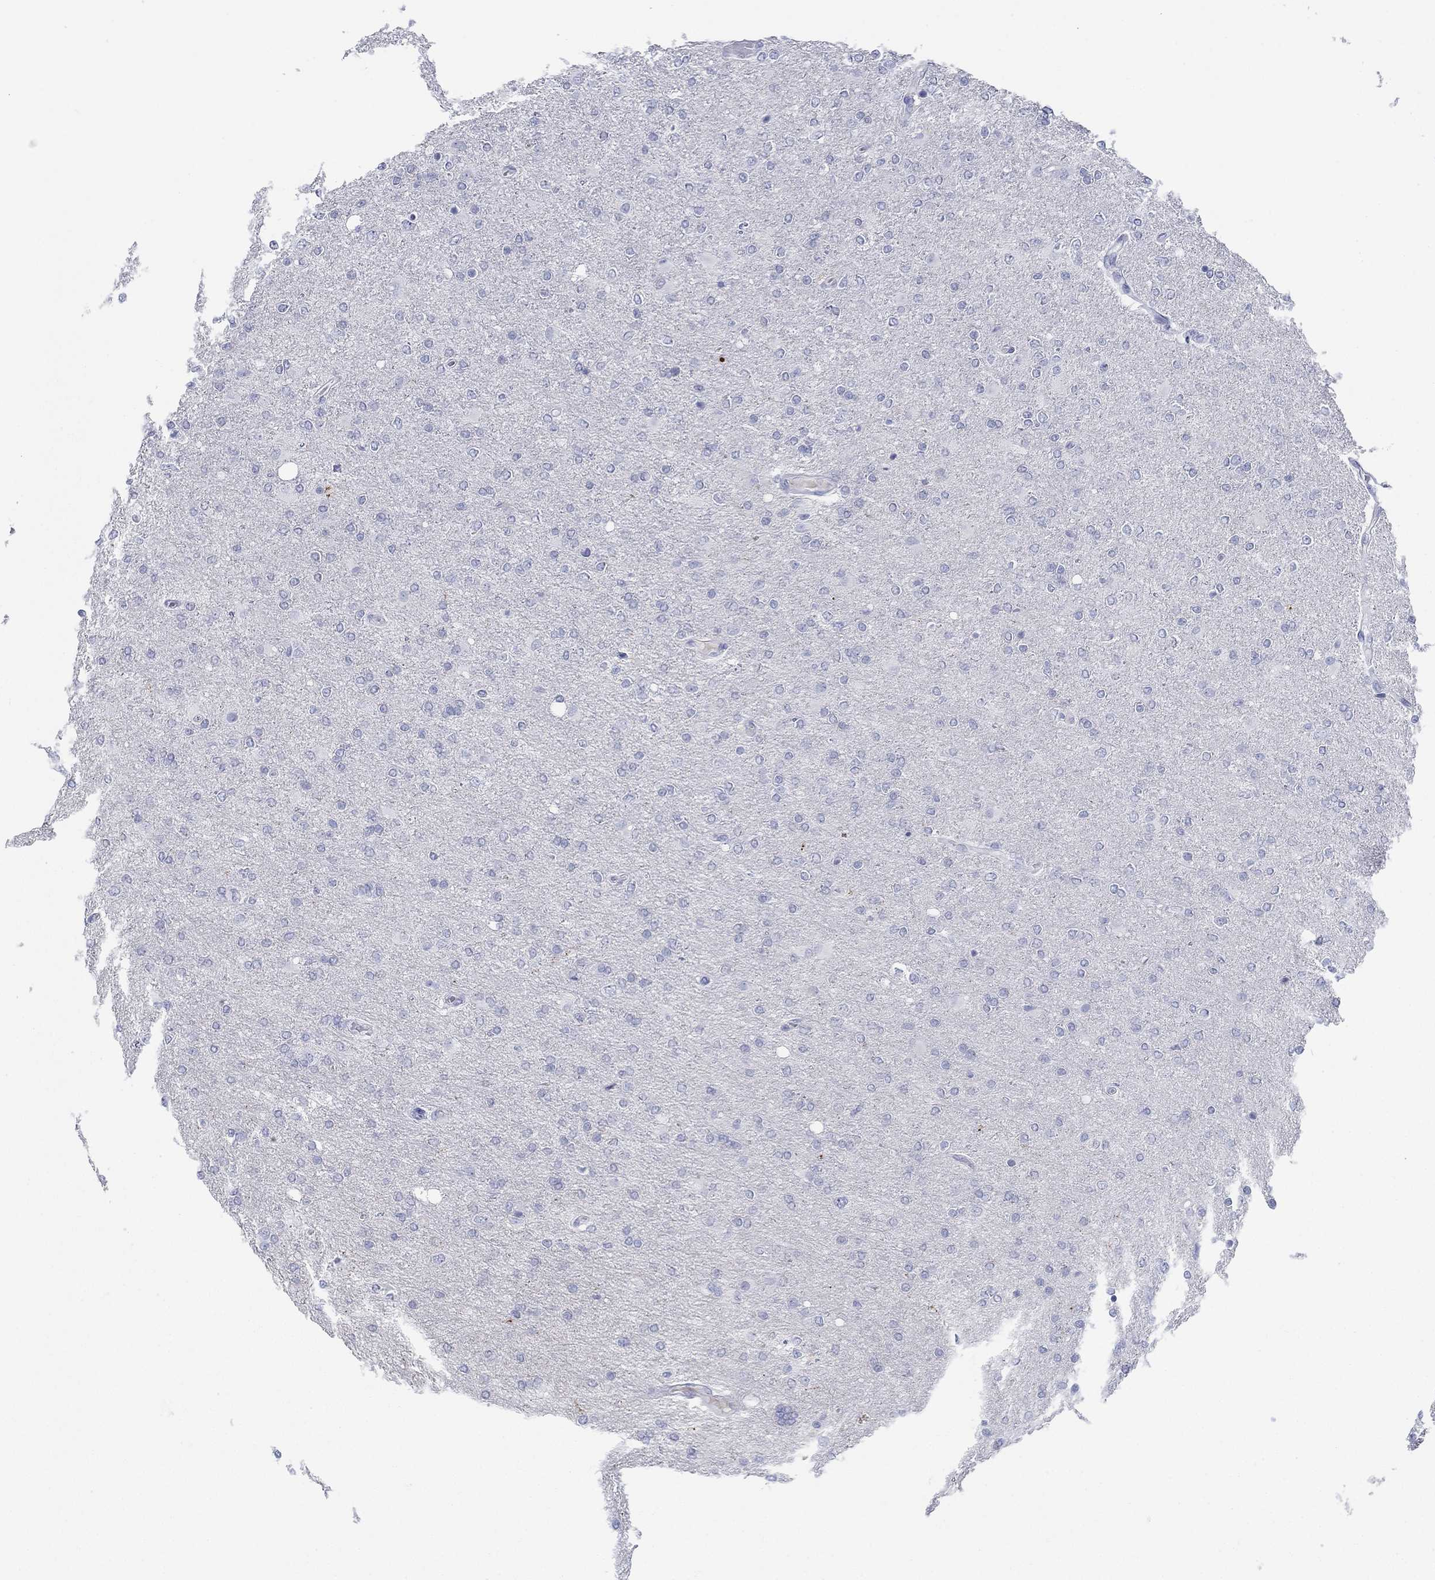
{"staining": {"intensity": "negative", "quantity": "none", "location": "none"}, "tissue": "glioma", "cell_type": "Tumor cells", "image_type": "cancer", "snomed": [{"axis": "morphology", "description": "Glioma, malignant, High grade"}, {"axis": "topography", "description": "Cerebral cortex"}], "caption": "Tumor cells show no significant protein staining in malignant glioma (high-grade). (Stains: DAB IHC with hematoxylin counter stain, Microscopy: brightfield microscopy at high magnification).", "gene": "PDYN", "patient": {"sex": "male", "age": 70}}